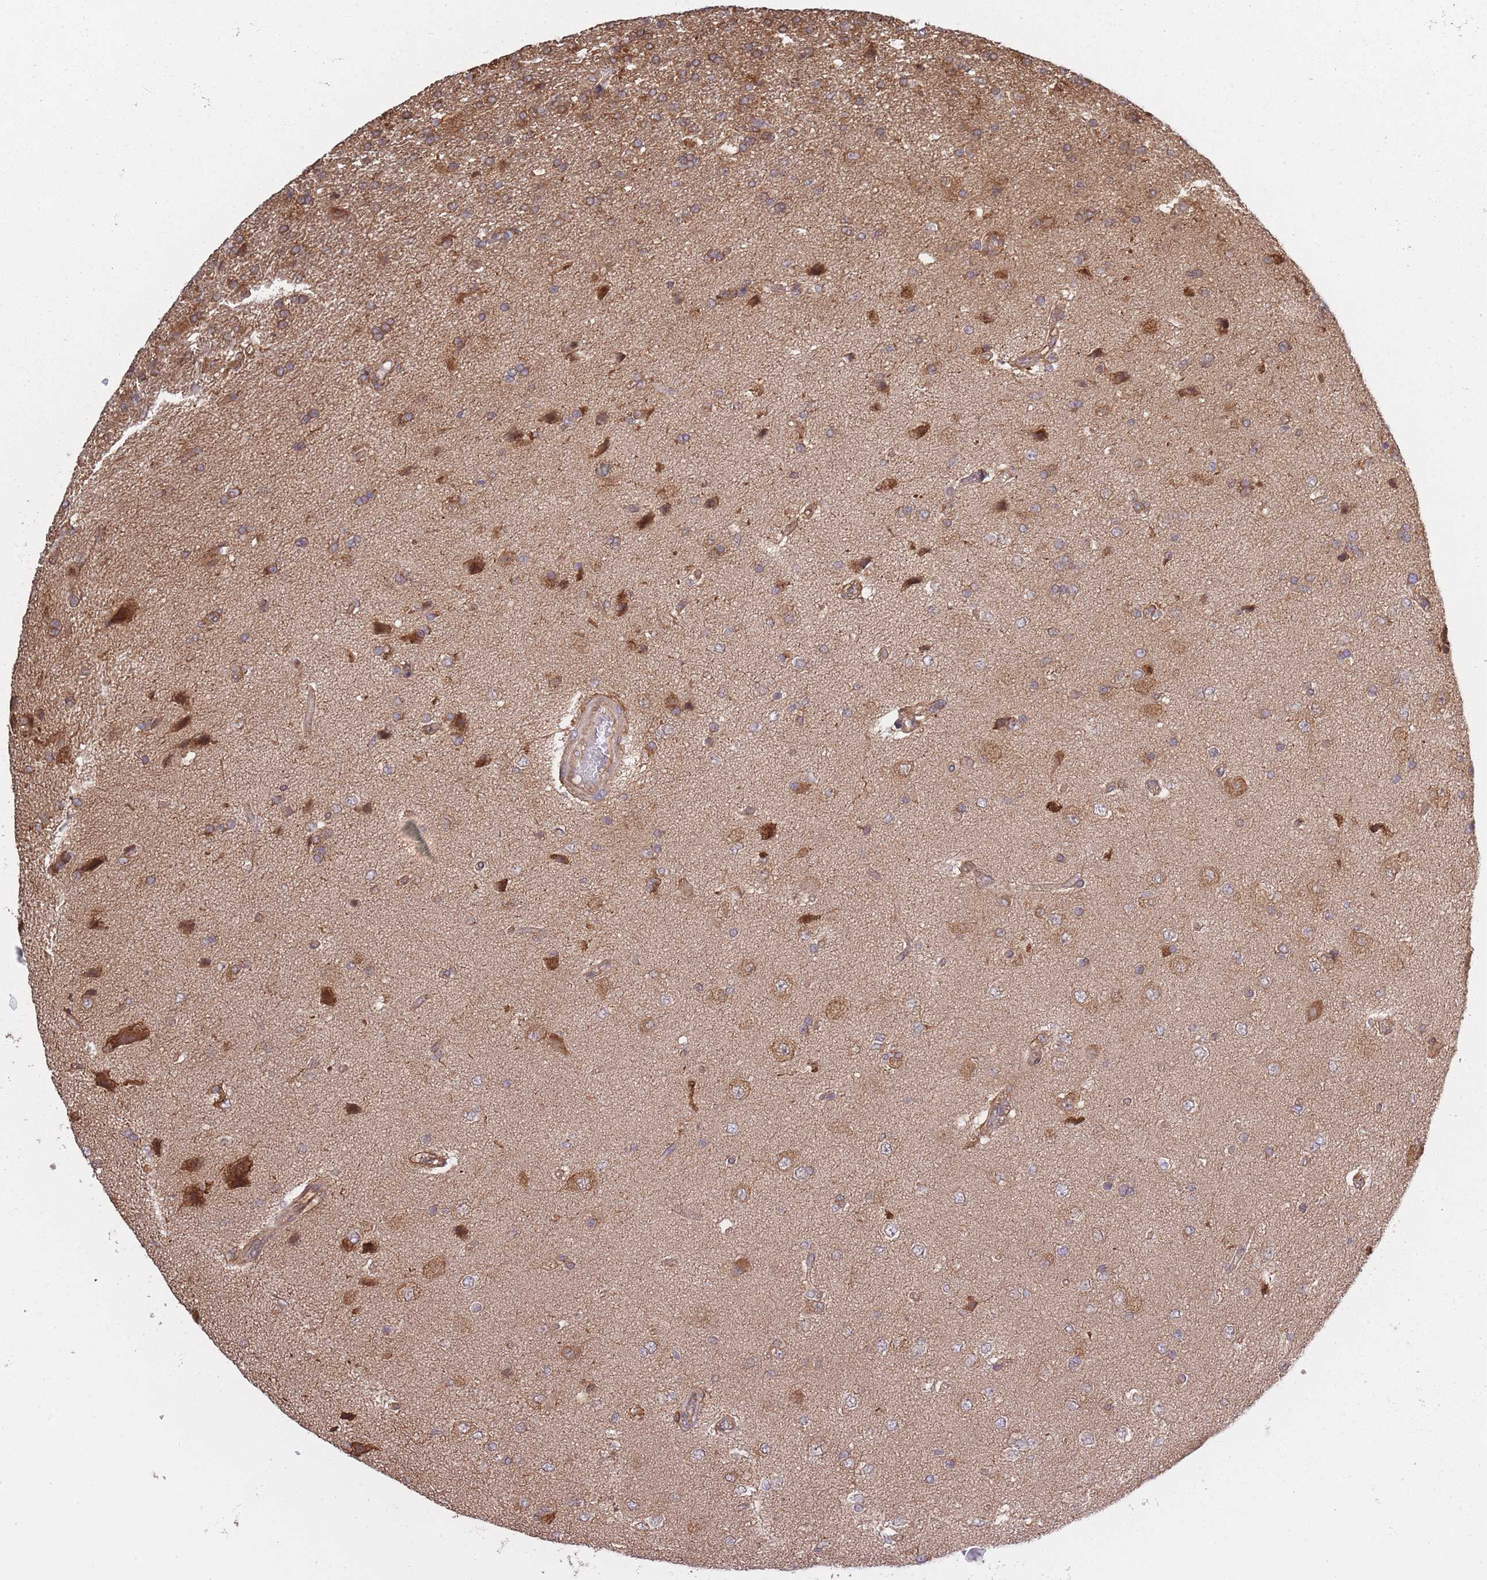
{"staining": {"intensity": "moderate", "quantity": ">75%", "location": "cytoplasmic/membranous"}, "tissue": "glioma", "cell_type": "Tumor cells", "image_type": "cancer", "snomed": [{"axis": "morphology", "description": "Glioma, malignant, High grade"}, {"axis": "topography", "description": "Brain"}], "caption": "There is medium levels of moderate cytoplasmic/membranous staining in tumor cells of high-grade glioma (malignant), as demonstrated by immunohistochemical staining (brown color).", "gene": "ARL13B", "patient": {"sex": "male", "age": 56}}